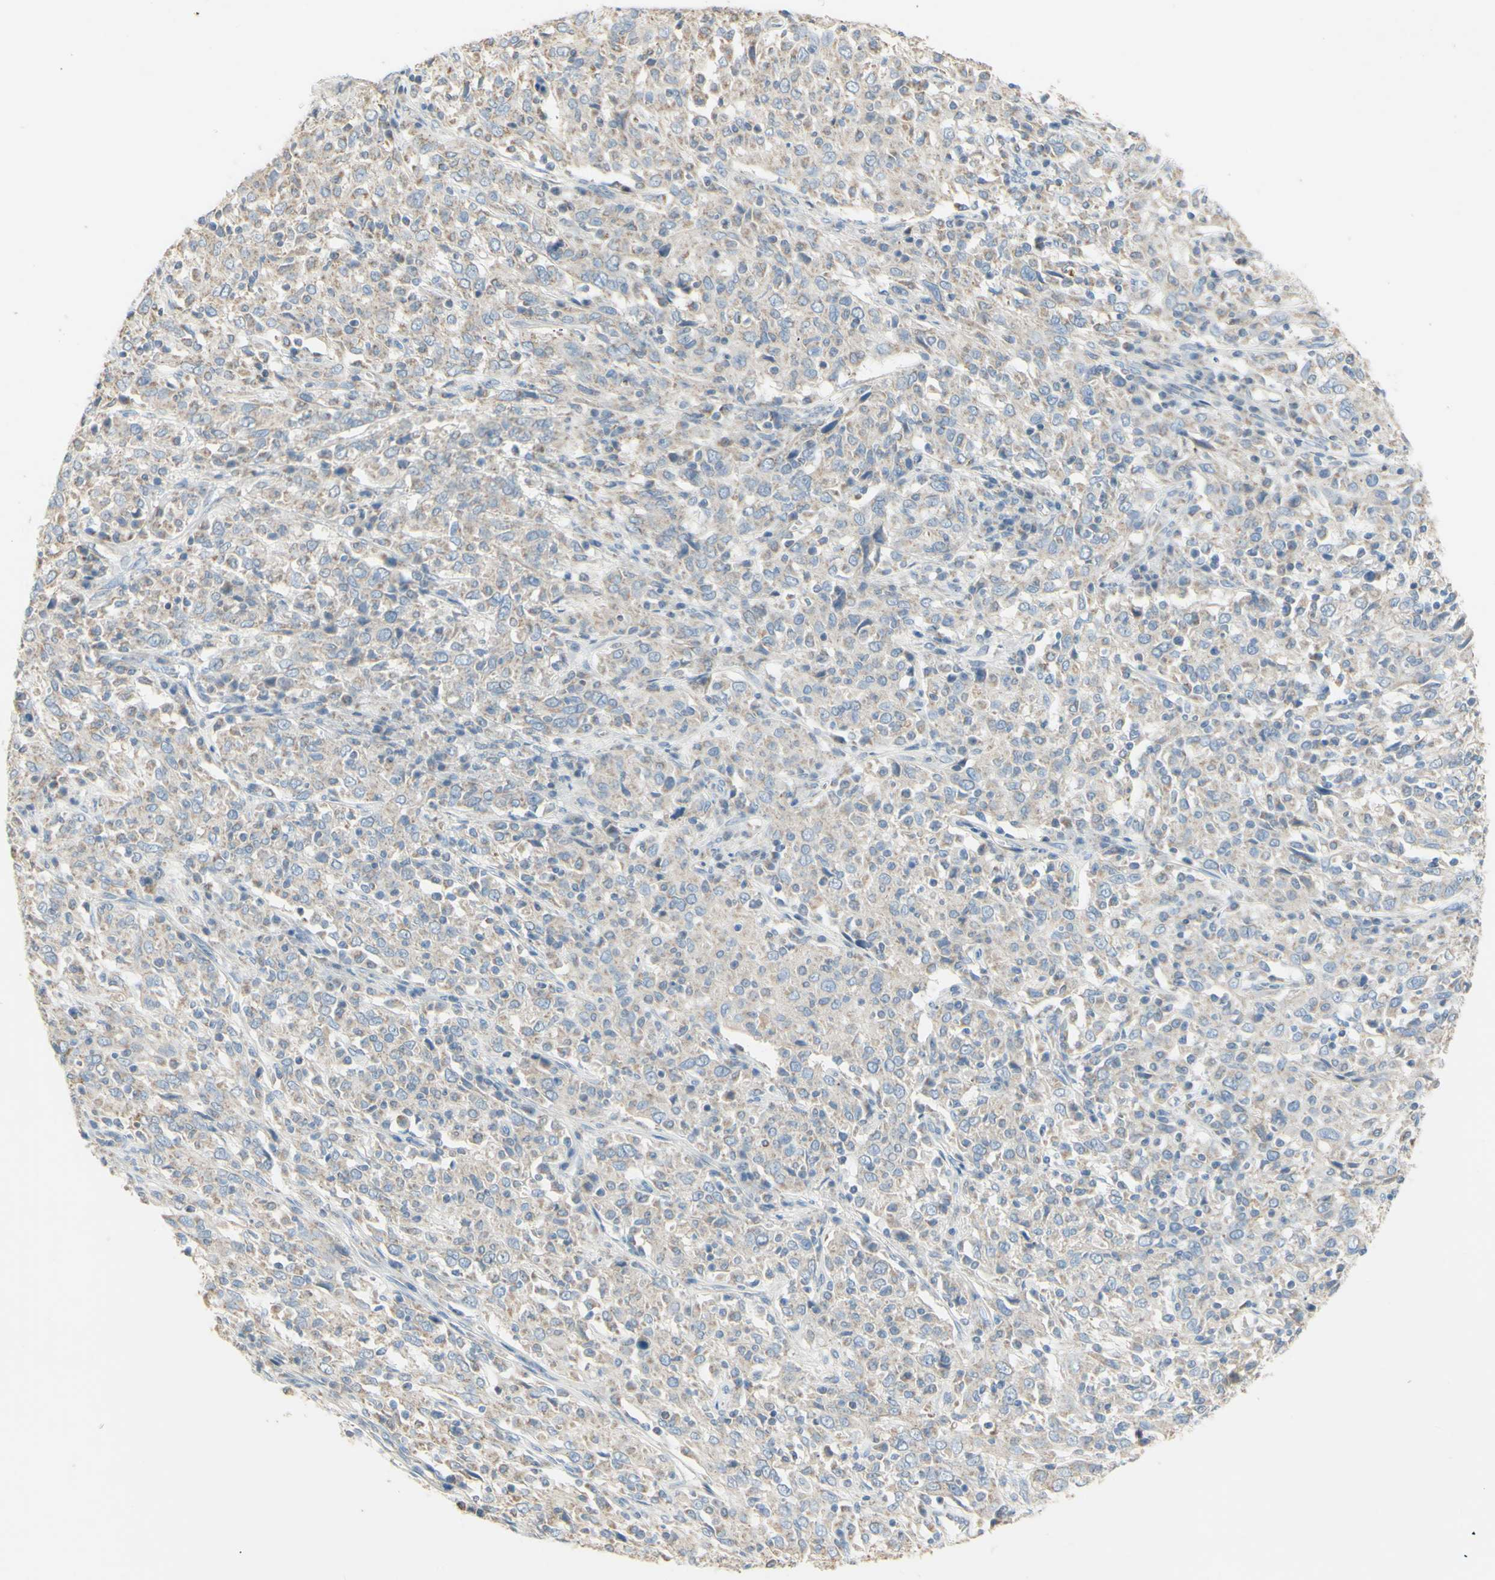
{"staining": {"intensity": "moderate", "quantity": "25%-75%", "location": "cytoplasmic/membranous"}, "tissue": "cervical cancer", "cell_type": "Tumor cells", "image_type": "cancer", "snomed": [{"axis": "morphology", "description": "Squamous cell carcinoma, NOS"}, {"axis": "topography", "description": "Cervix"}], "caption": "Tumor cells show medium levels of moderate cytoplasmic/membranous staining in approximately 25%-75% of cells in cervical squamous cell carcinoma.", "gene": "PTGIS", "patient": {"sex": "female", "age": 46}}